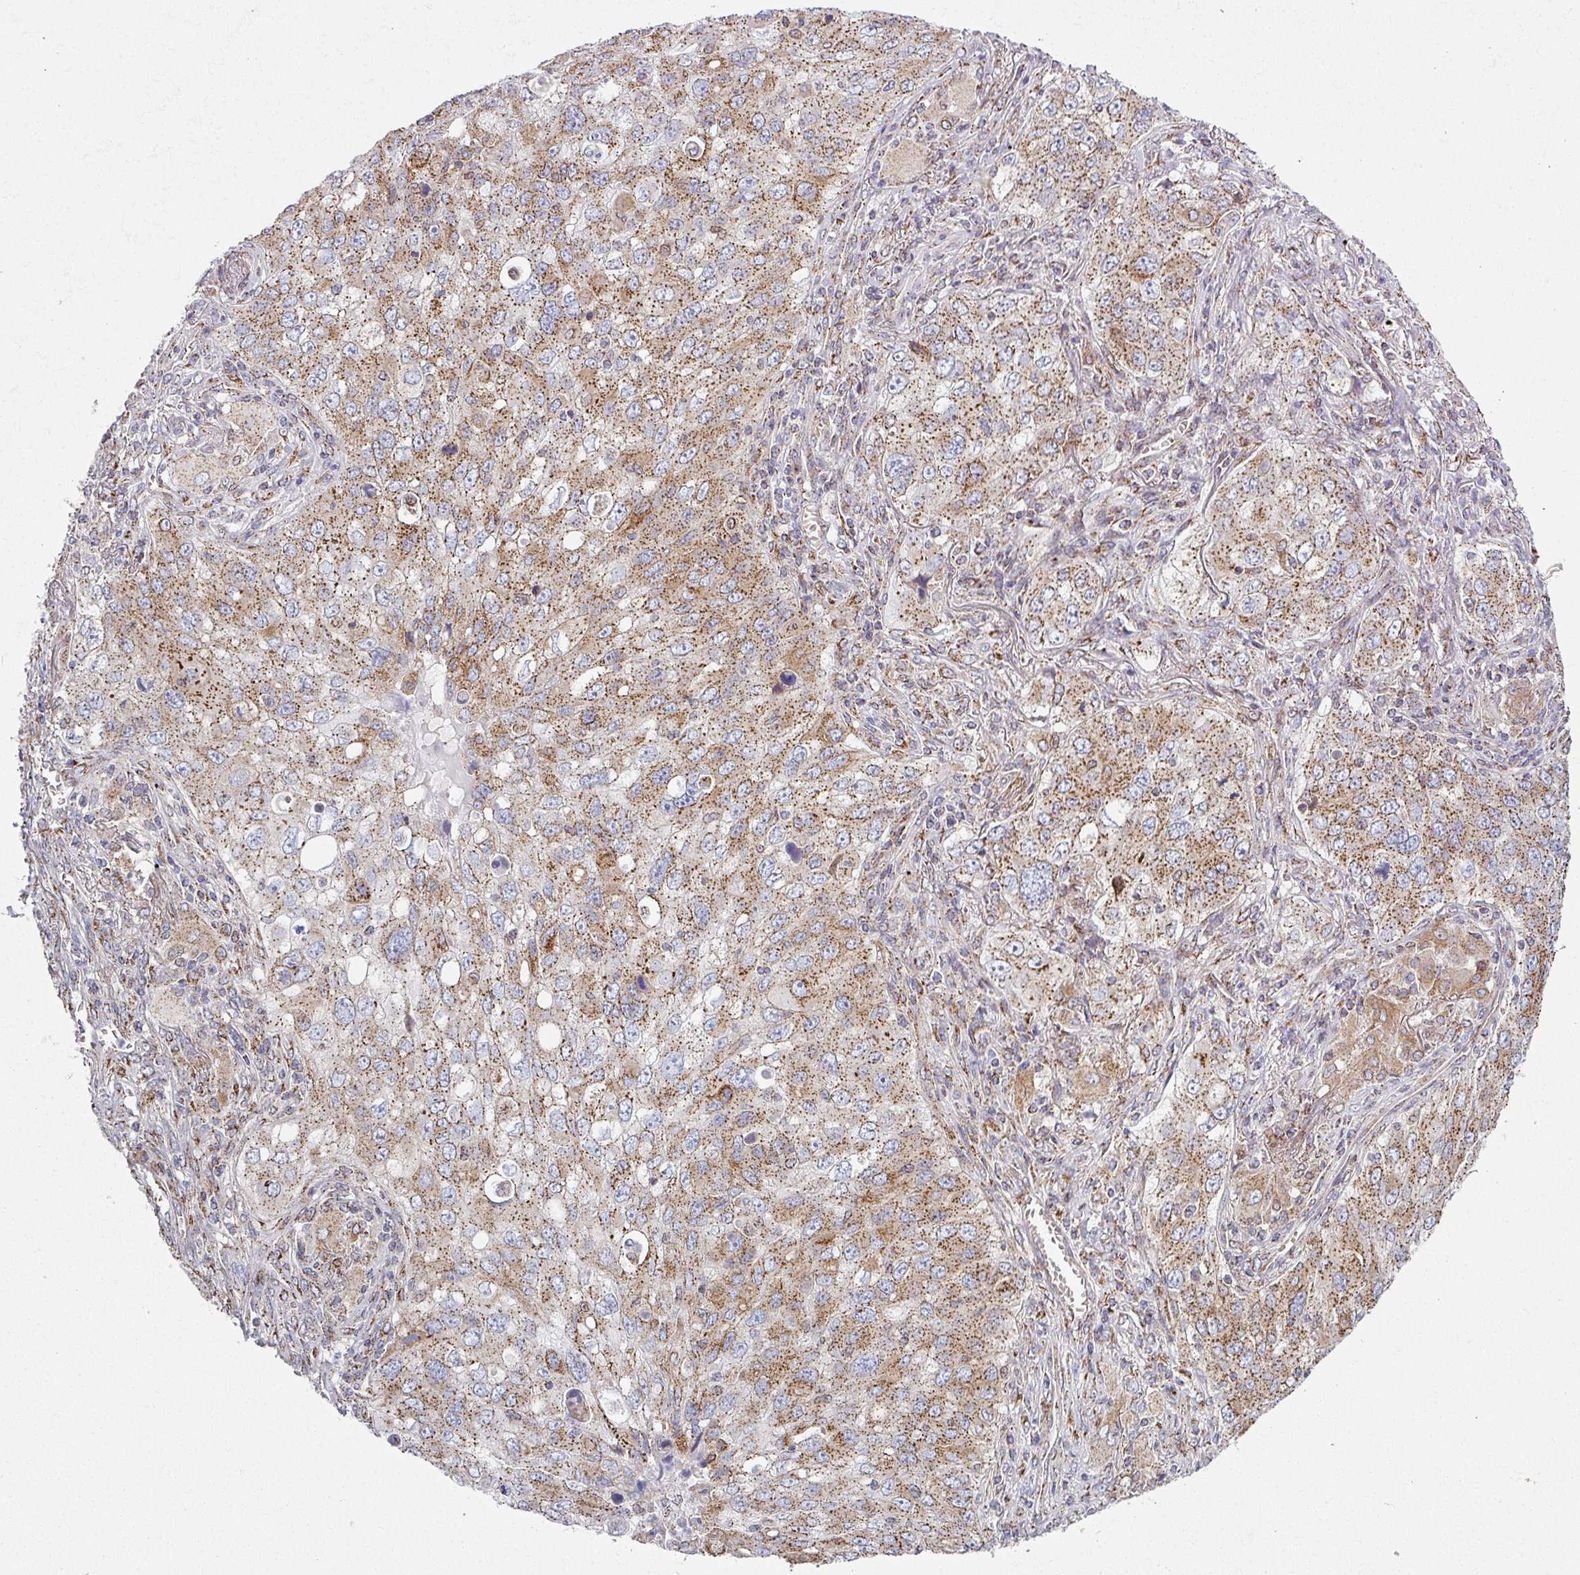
{"staining": {"intensity": "moderate", "quantity": ">75%", "location": "cytoplasmic/membranous"}, "tissue": "lung cancer", "cell_type": "Tumor cells", "image_type": "cancer", "snomed": [{"axis": "morphology", "description": "Adenocarcinoma, NOS"}, {"axis": "morphology", "description": "Adenocarcinoma, metastatic, NOS"}, {"axis": "topography", "description": "Lymph node"}, {"axis": "topography", "description": "Lung"}], "caption": "Immunohistochemistry (IHC) photomicrograph of human lung adenocarcinoma stained for a protein (brown), which displays medium levels of moderate cytoplasmic/membranous expression in about >75% of tumor cells.", "gene": "CCDC85B", "patient": {"sex": "female", "age": 42}}